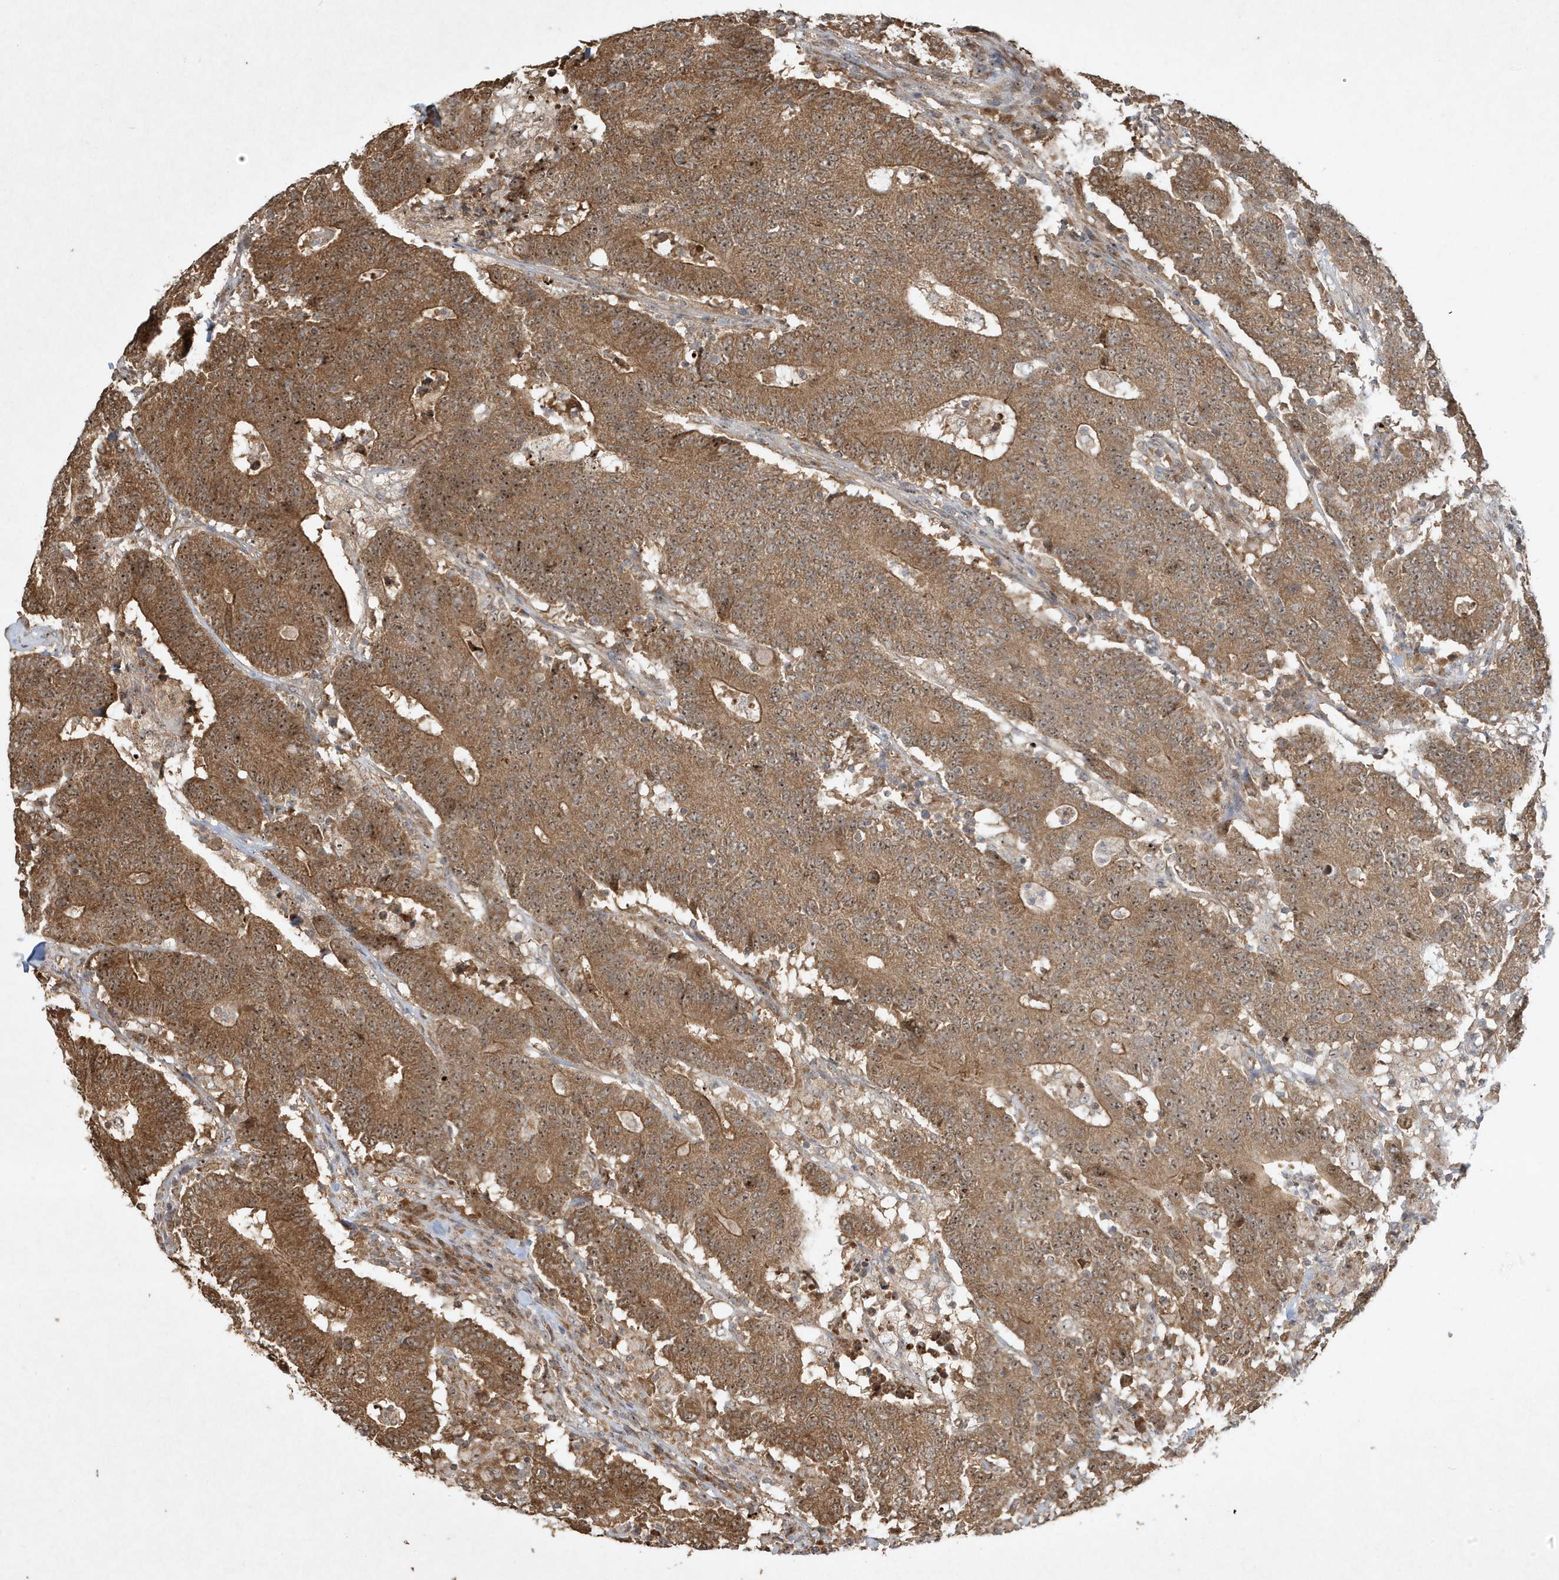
{"staining": {"intensity": "strong", "quantity": ">75%", "location": "cytoplasmic/membranous,nuclear"}, "tissue": "colorectal cancer", "cell_type": "Tumor cells", "image_type": "cancer", "snomed": [{"axis": "morphology", "description": "Normal tissue, NOS"}, {"axis": "morphology", "description": "Adenocarcinoma, NOS"}, {"axis": "topography", "description": "Colon"}], "caption": "High-magnification brightfield microscopy of colorectal adenocarcinoma stained with DAB (3,3'-diaminobenzidine) (brown) and counterstained with hematoxylin (blue). tumor cells exhibit strong cytoplasmic/membranous and nuclear staining is seen in about>75% of cells.", "gene": "ABCB9", "patient": {"sex": "female", "age": 75}}